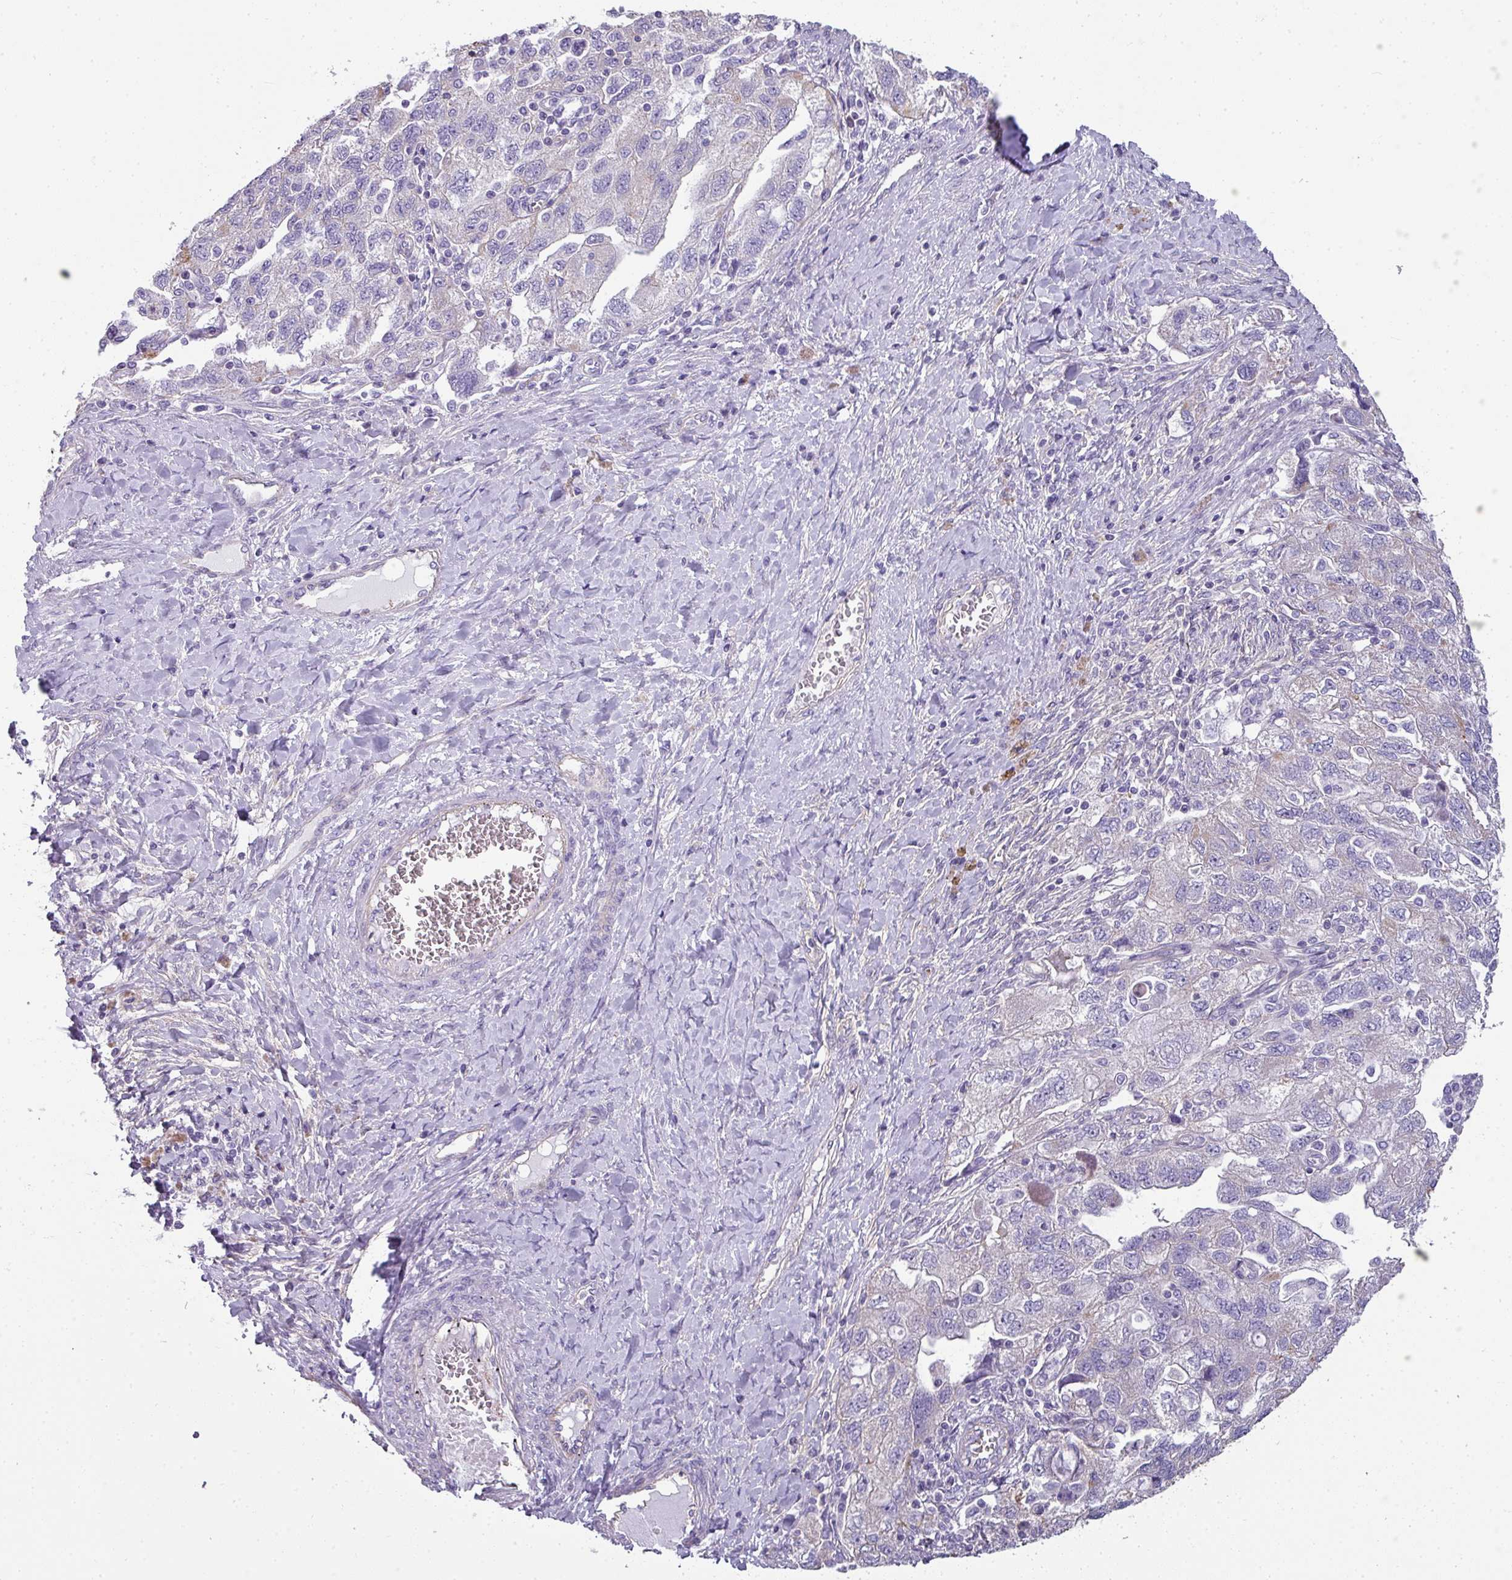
{"staining": {"intensity": "negative", "quantity": "none", "location": "none"}, "tissue": "ovarian cancer", "cell_type": "Tumor cells", "image_type": "cancer", "snomed": [{"axis": "morphology", "description": "Carcinoma, NOS"}, {"axis": "morphology", "description": "Cystadenocarcinoma, serous, NOS"}, {"axis": "topography", "description": "Ovary"}], "caption": "DAB (3,3'-diaminobenzidine) immunohistochemical staining of carcinoma (ovarian) displays no significant staining in tumor cells. (Stains: DAB immunohistochemistry with hematoxylin counter stain, Microscopy: brightfield microscopy at high magnification).", "gene": "PALS2", "patient": {"sex": "female", "age": 69}}